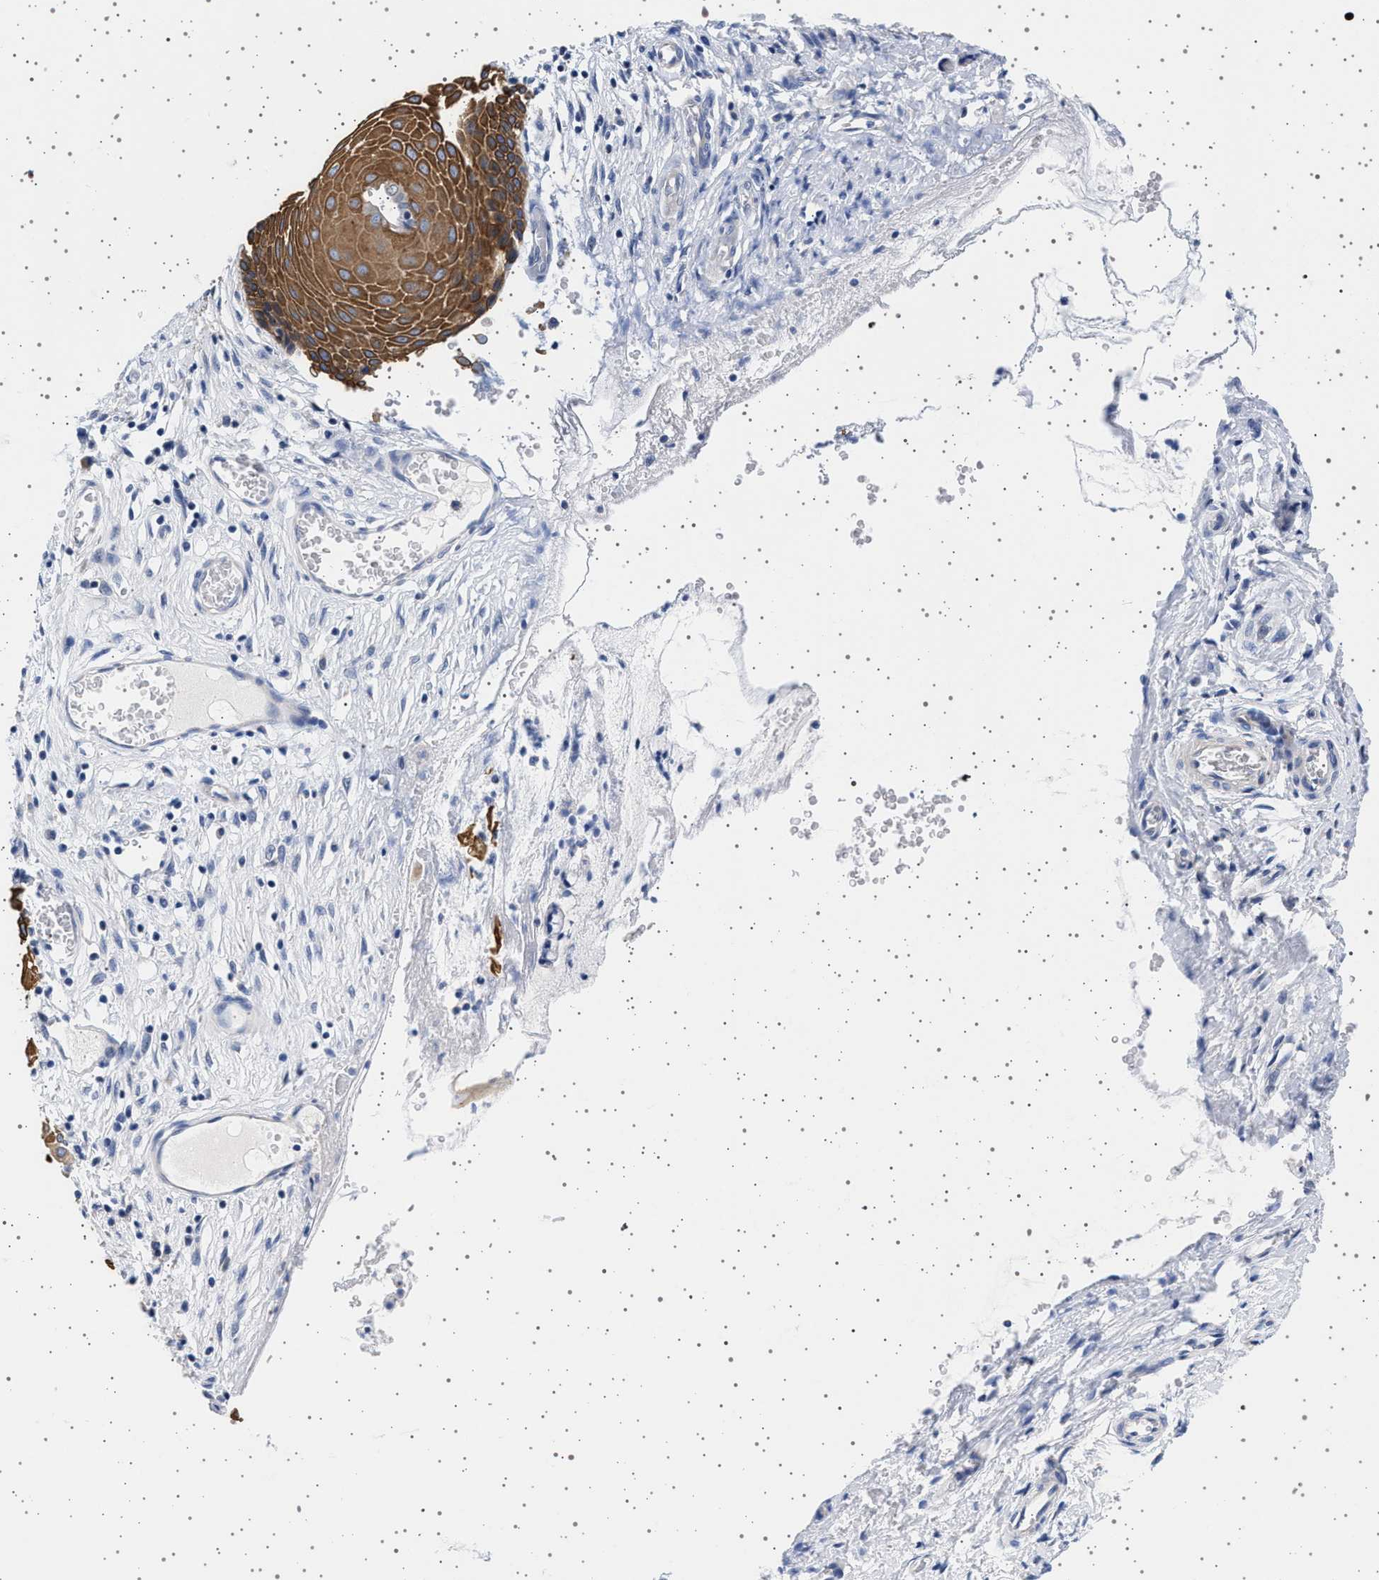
{"staining": {"intensity": "moderate", "quantity": ">75%", "location": "cytoplasmic/membranous"}, "tissue": "cervix", "cell_type": "Squamous epithelial cells", "image_type": "normal", "snomed": [{"axis": "morphology", "description": "Normal tissue, NOS"}, {"axis": "topography", "description": "Cervix"}], "caption": "Protein staining of benign cervix demonstrates moderate cytoplasmic/membranous staining in about >75% of squamous epithelial cells. (Stains: DAB in brown, nuclei in blue, Microscopy: brightfield microscopy at high magnification).", "gene": "TRMT10B", "patient": {"sex": "female", "age": 55}}